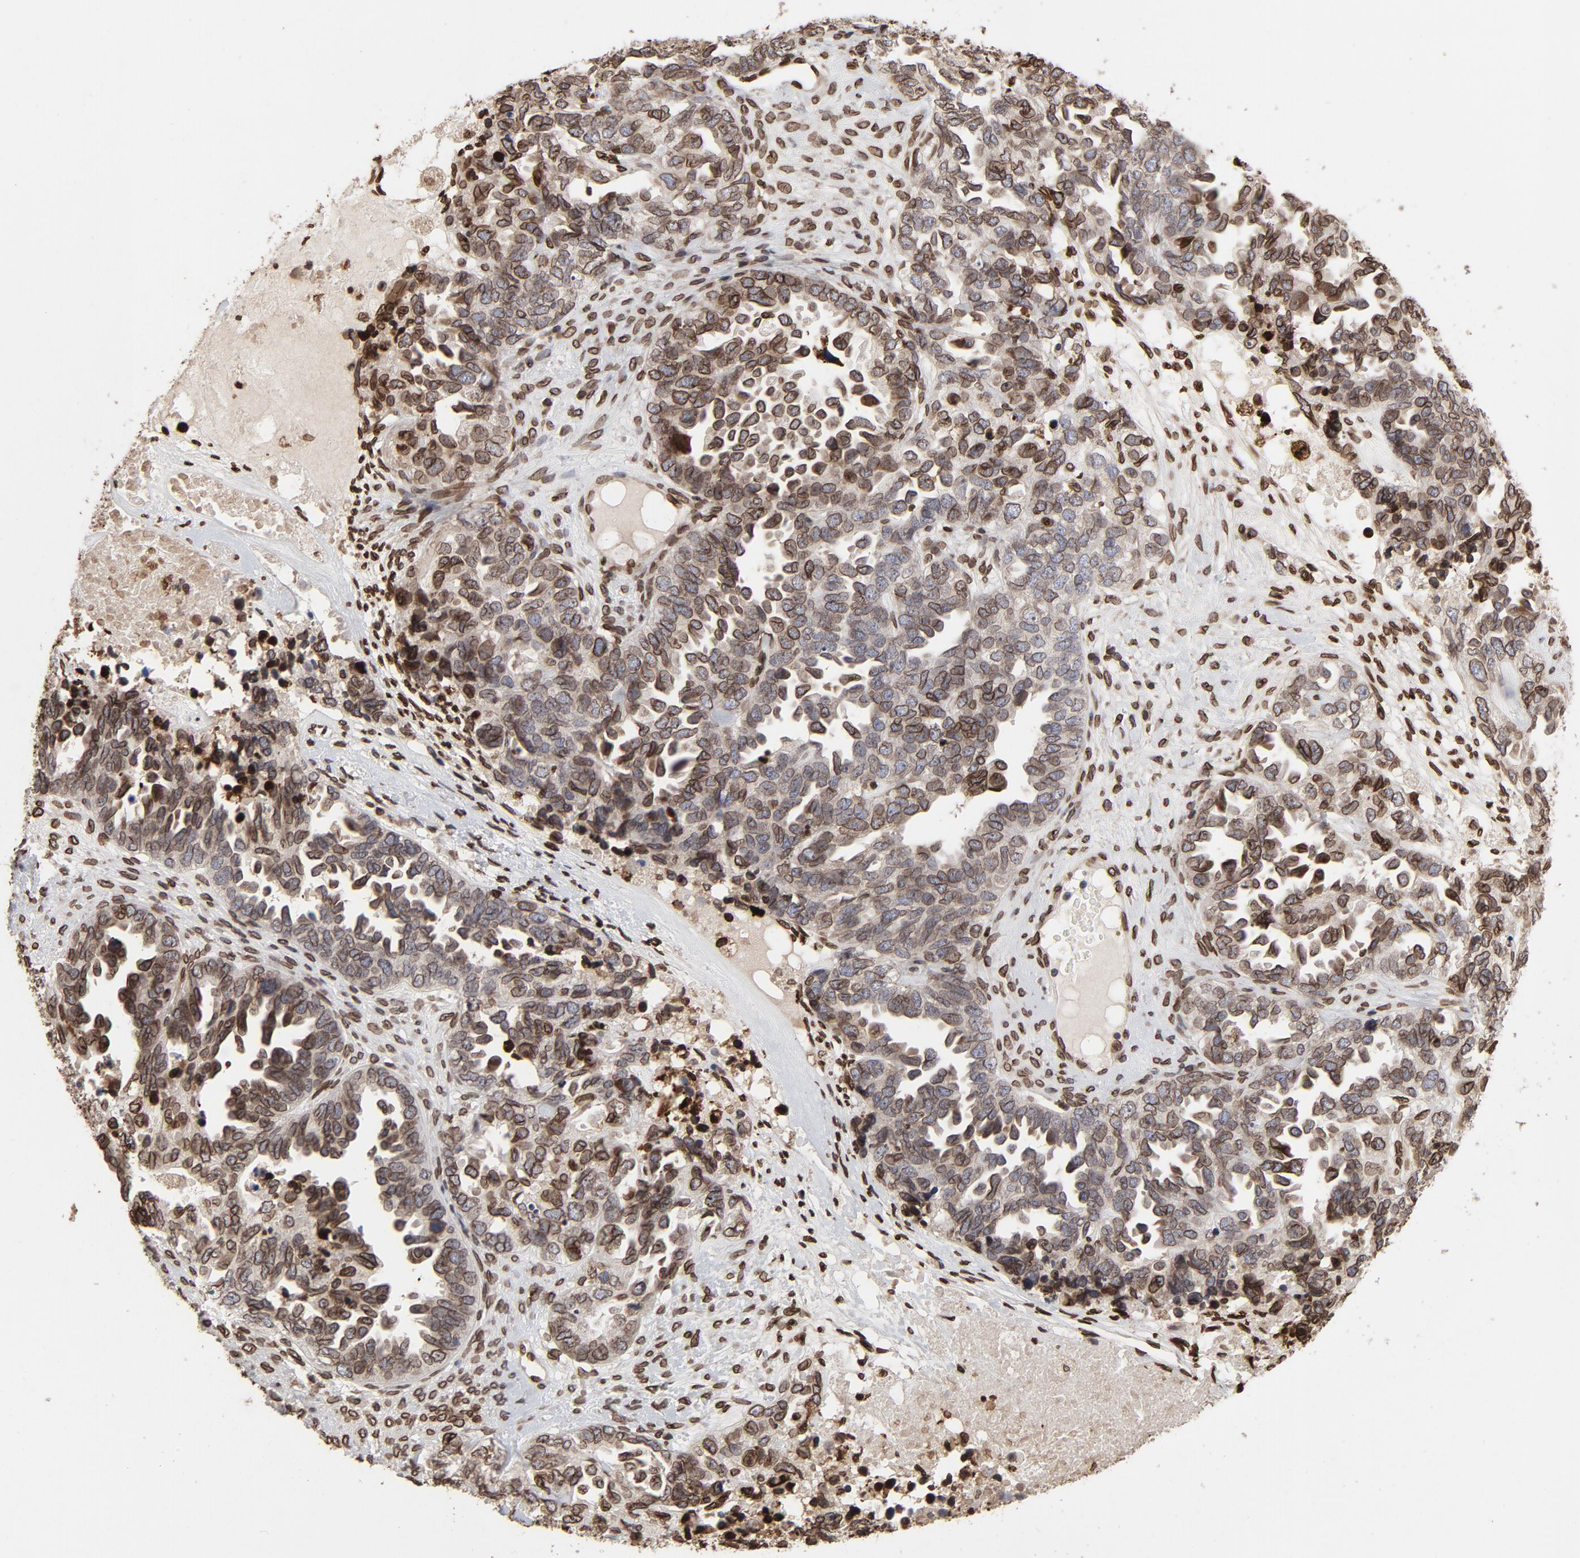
{"staining": {"intensity": "strong", "quantity": "25%-75%", "location": "cytoplasmic/membranous,nuclear"}, "tissue": "ovarian cancer", "cell_type": "Tumor cells", "image_type": "cancer", "snomed": [{"axis": "morphology", "description": "Cystadenocarcinoma, serous, NOS"}, {"axis": "topography", "description": "Ovary"}], "caption": "Serous cystadenocarcinoma (ovarian) stained with a protein marker reveals strong staining in tumor cells.", "gene": "LMNA", "patient": {"sex": "female", "age": 82}}